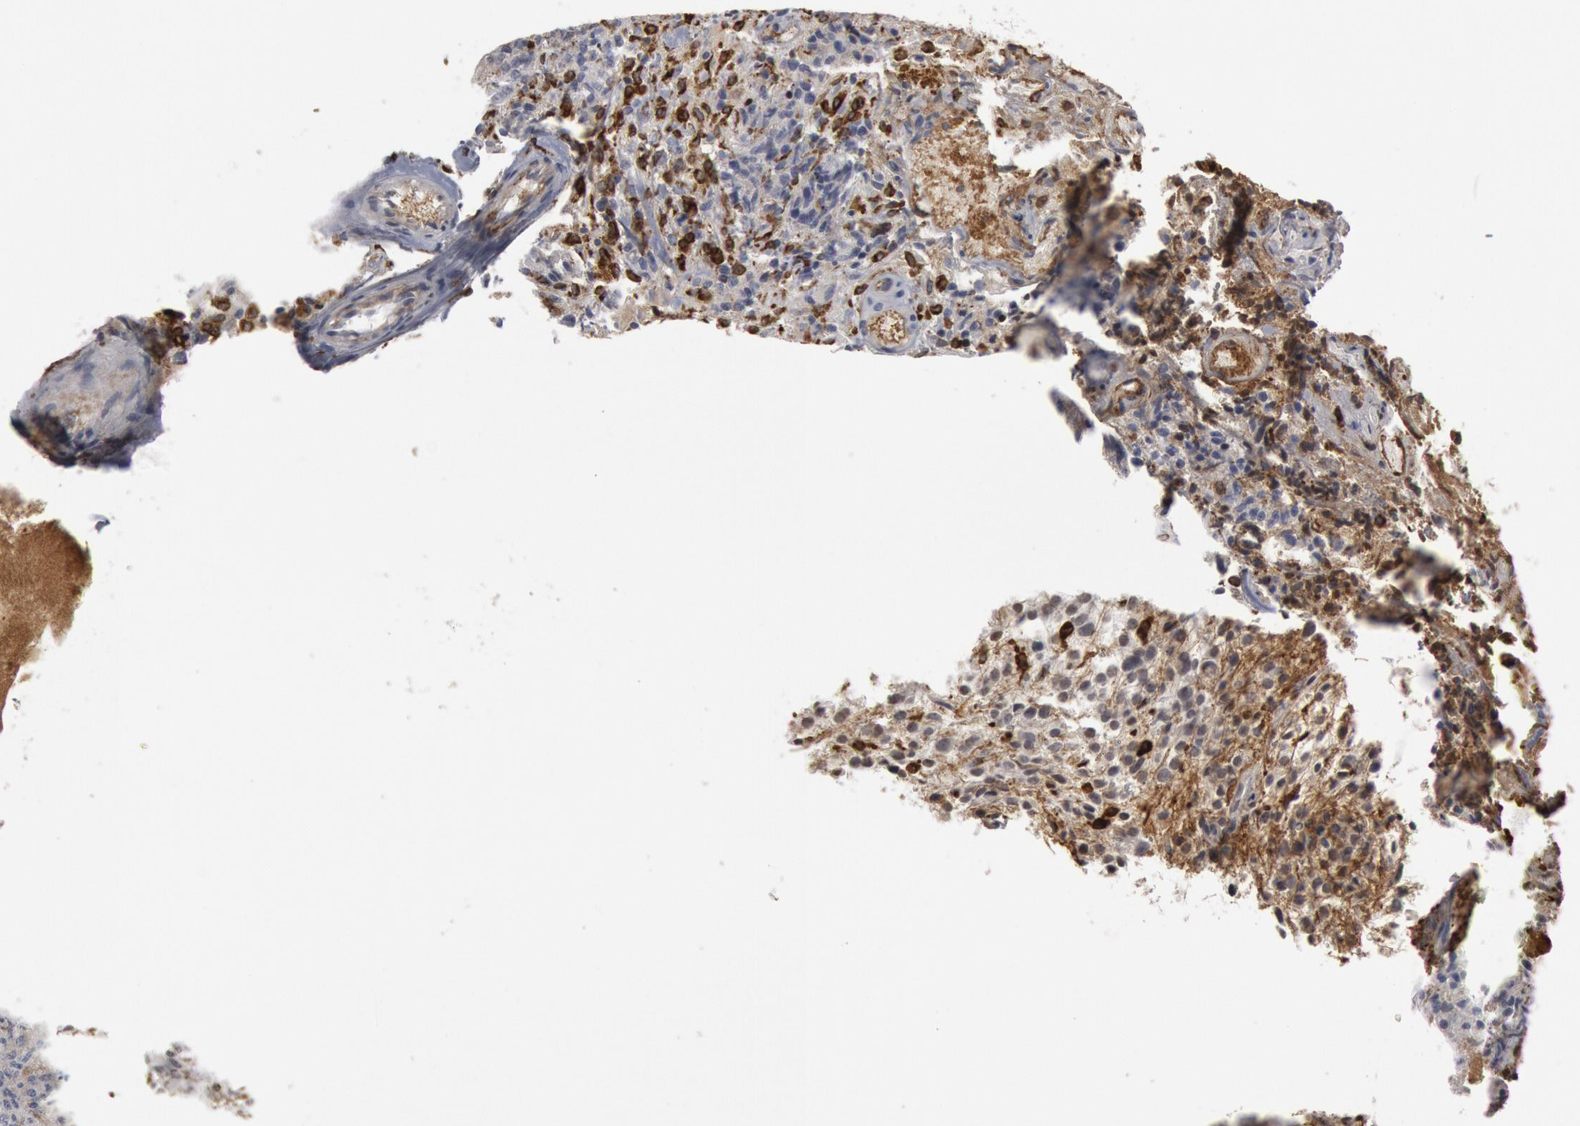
{"staining": {"intensity": "moderate", "quantity": "<25%", "location": "cytoplasmic/membranous"}, "tissue": "glioma", "cell_type": "Tumor cells", "image_type": "cancer", "snomed": [{"axis": "morphology", "description": "Glioma, malignant, High grade"}, {"axis": "topography", "description": "Brain"}], "caption": "This image reveals glioma stained with IHC to label a protein in brown. The cytoplasmic/membranous of tumor cells show moderate positivity for the protein. Nuclei are counter-stained blue.", "gene": "C1QC", "patient": {"sex": "male", "age": 36}}